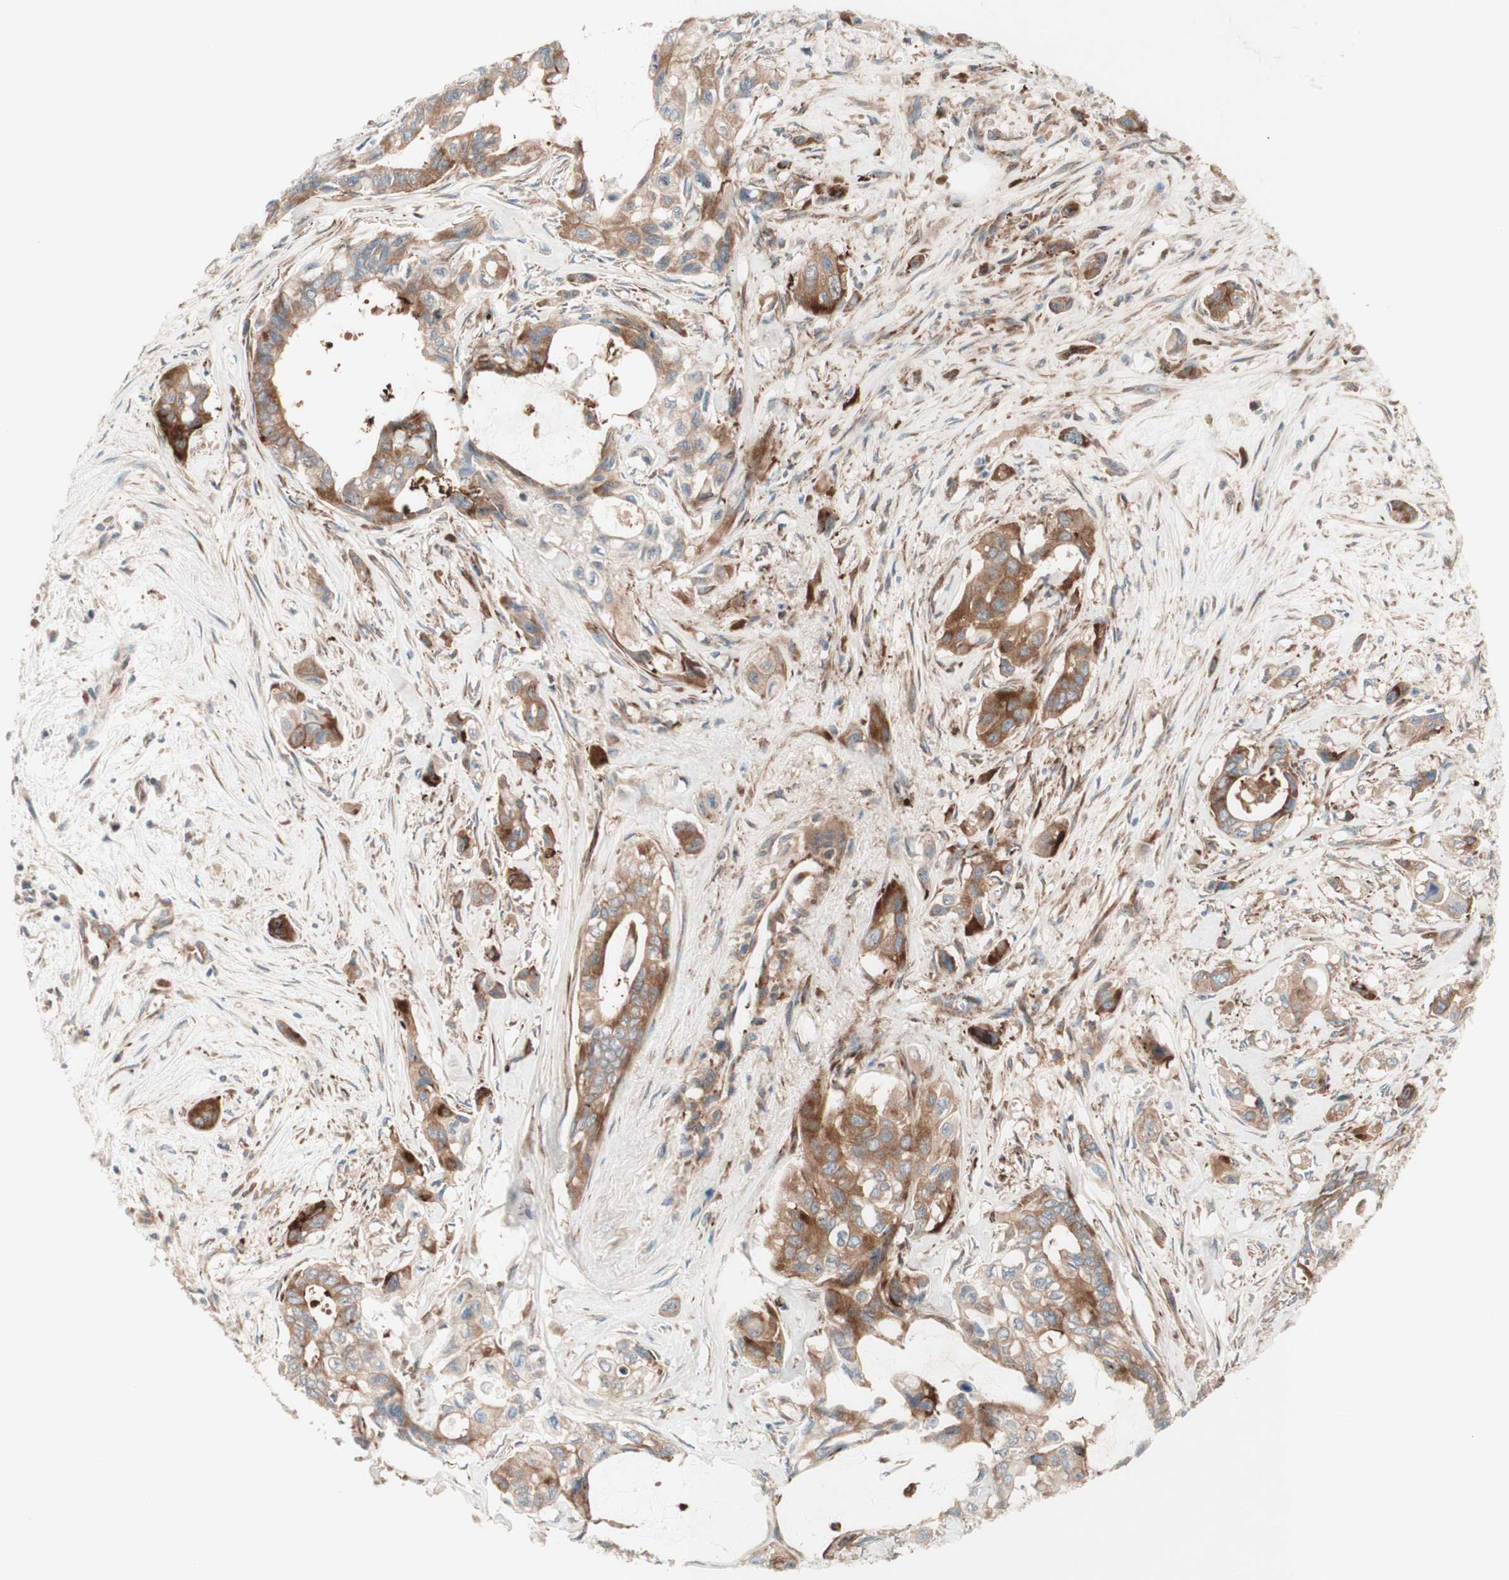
{"staining": {"intensity": "moderate", "quantity": ">75%", "location": "cytoplasmic/membranous"}, "tissue": "pancreatic cancer", "cell_type": "Tumor cells", "image_type": "cancer", "snomed": [{"axis": "morphology", "description": "Adenocarcinoma, NOS"}, {"axis": "topography", "description": "Pancreas"}], "caption": "Immunohistochemical staining of human adenocarcinoma (pancreatic) shows medium levels of moderate cytoplasmic/membranous positivity in approximately >75% of tumor cells.", "gene": "CCN4", "patient": {"sex": "male", "age": 73}}